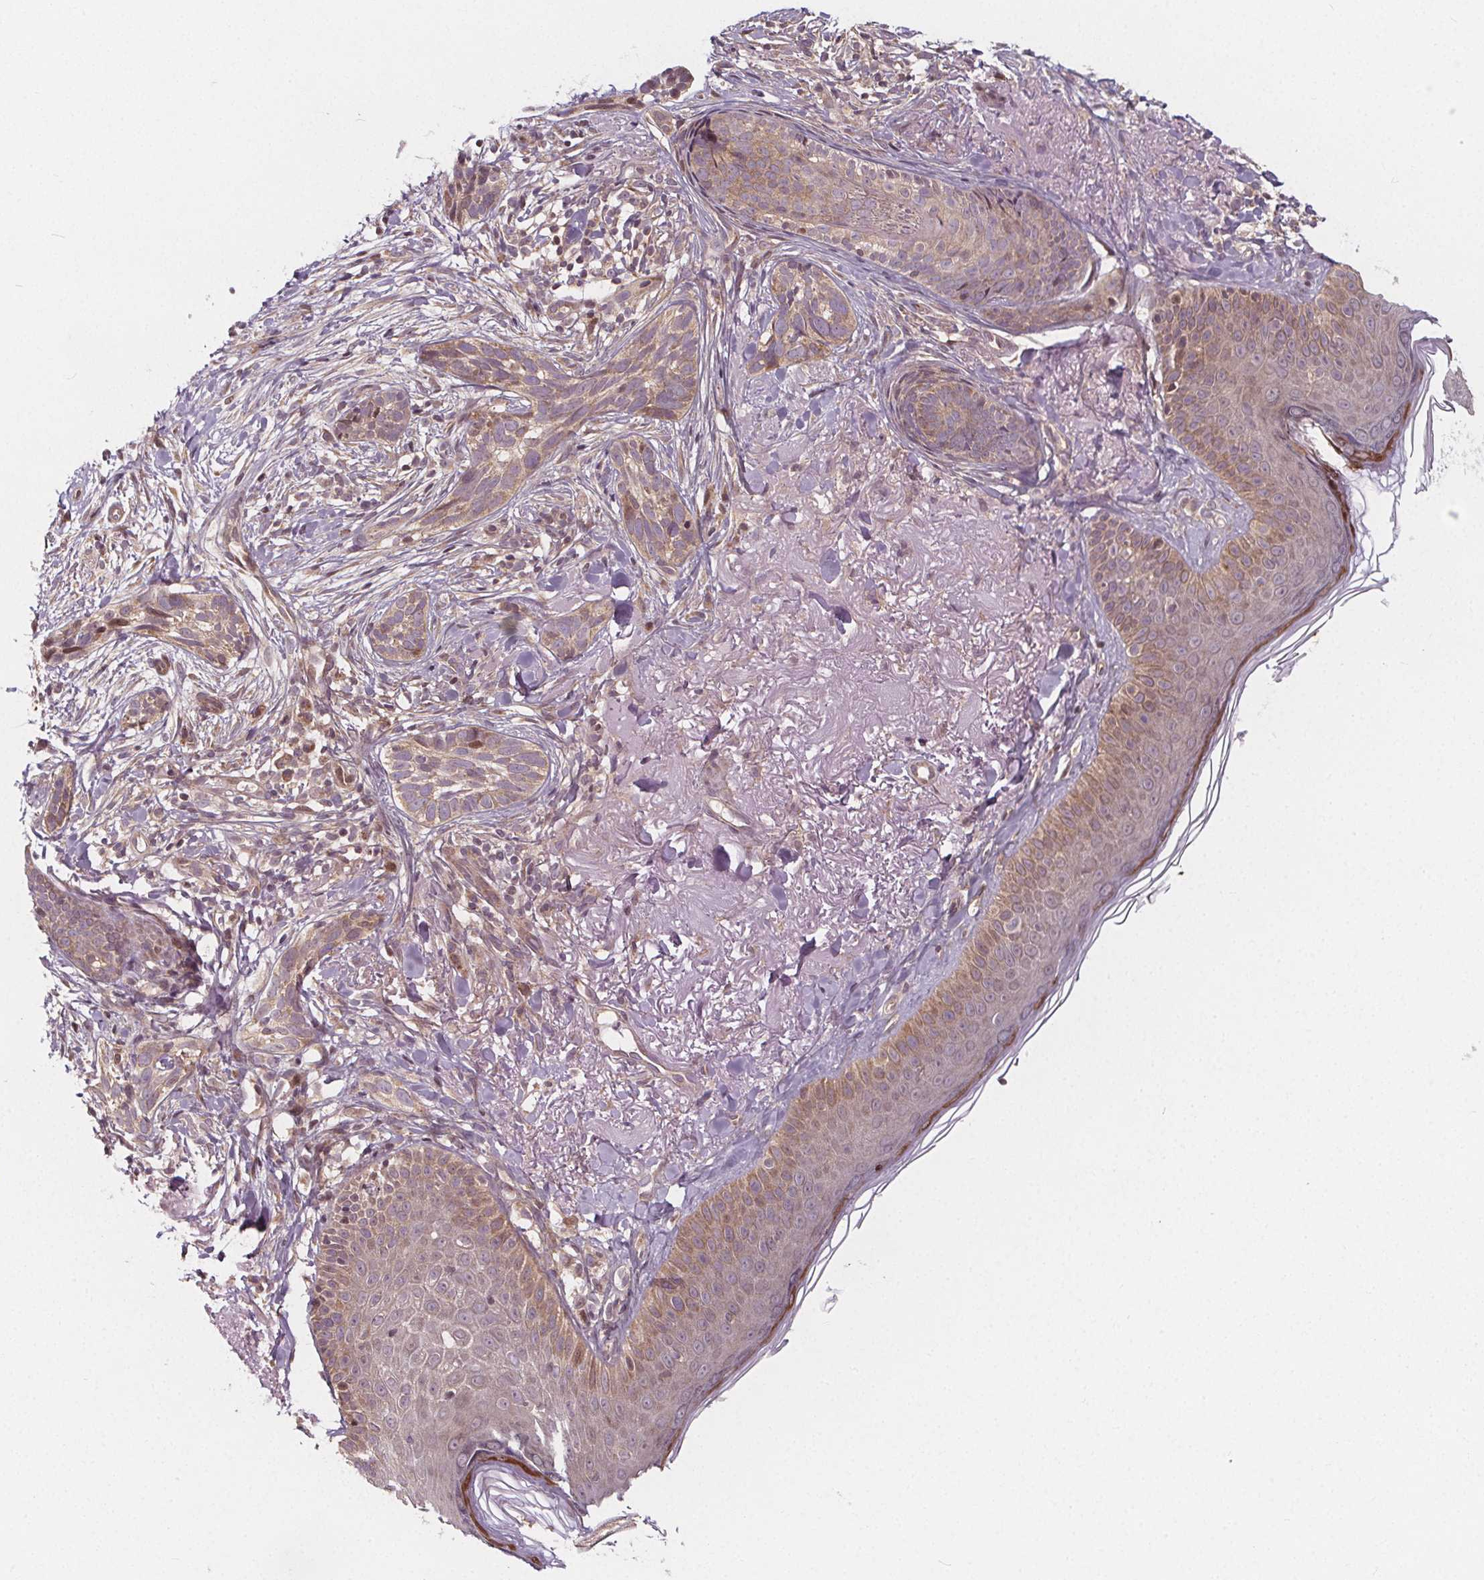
{"staining": {"intensity": "weak", "quantity": ">75%", "location": "cytoplasmic/membranous"}, "tissue": "skin cancer", "cell_type": "Tumor cells", "image_type": "cancer", "snomed": [{"axis": "morphology", "description": "Basal cell carcinoma"}, {"axis": "morphology", "description": "BCC, high aggressive"}, {"axis": "topography", "description": "Skin"}], "caption": "Protein staining displays weak cytoplasmic/membranous staining in about >75% of tumor cells in bcc,  high aggressive (skin).", "gene": "AKT1S1", "patient": {"sex": "female", "age": 86}}